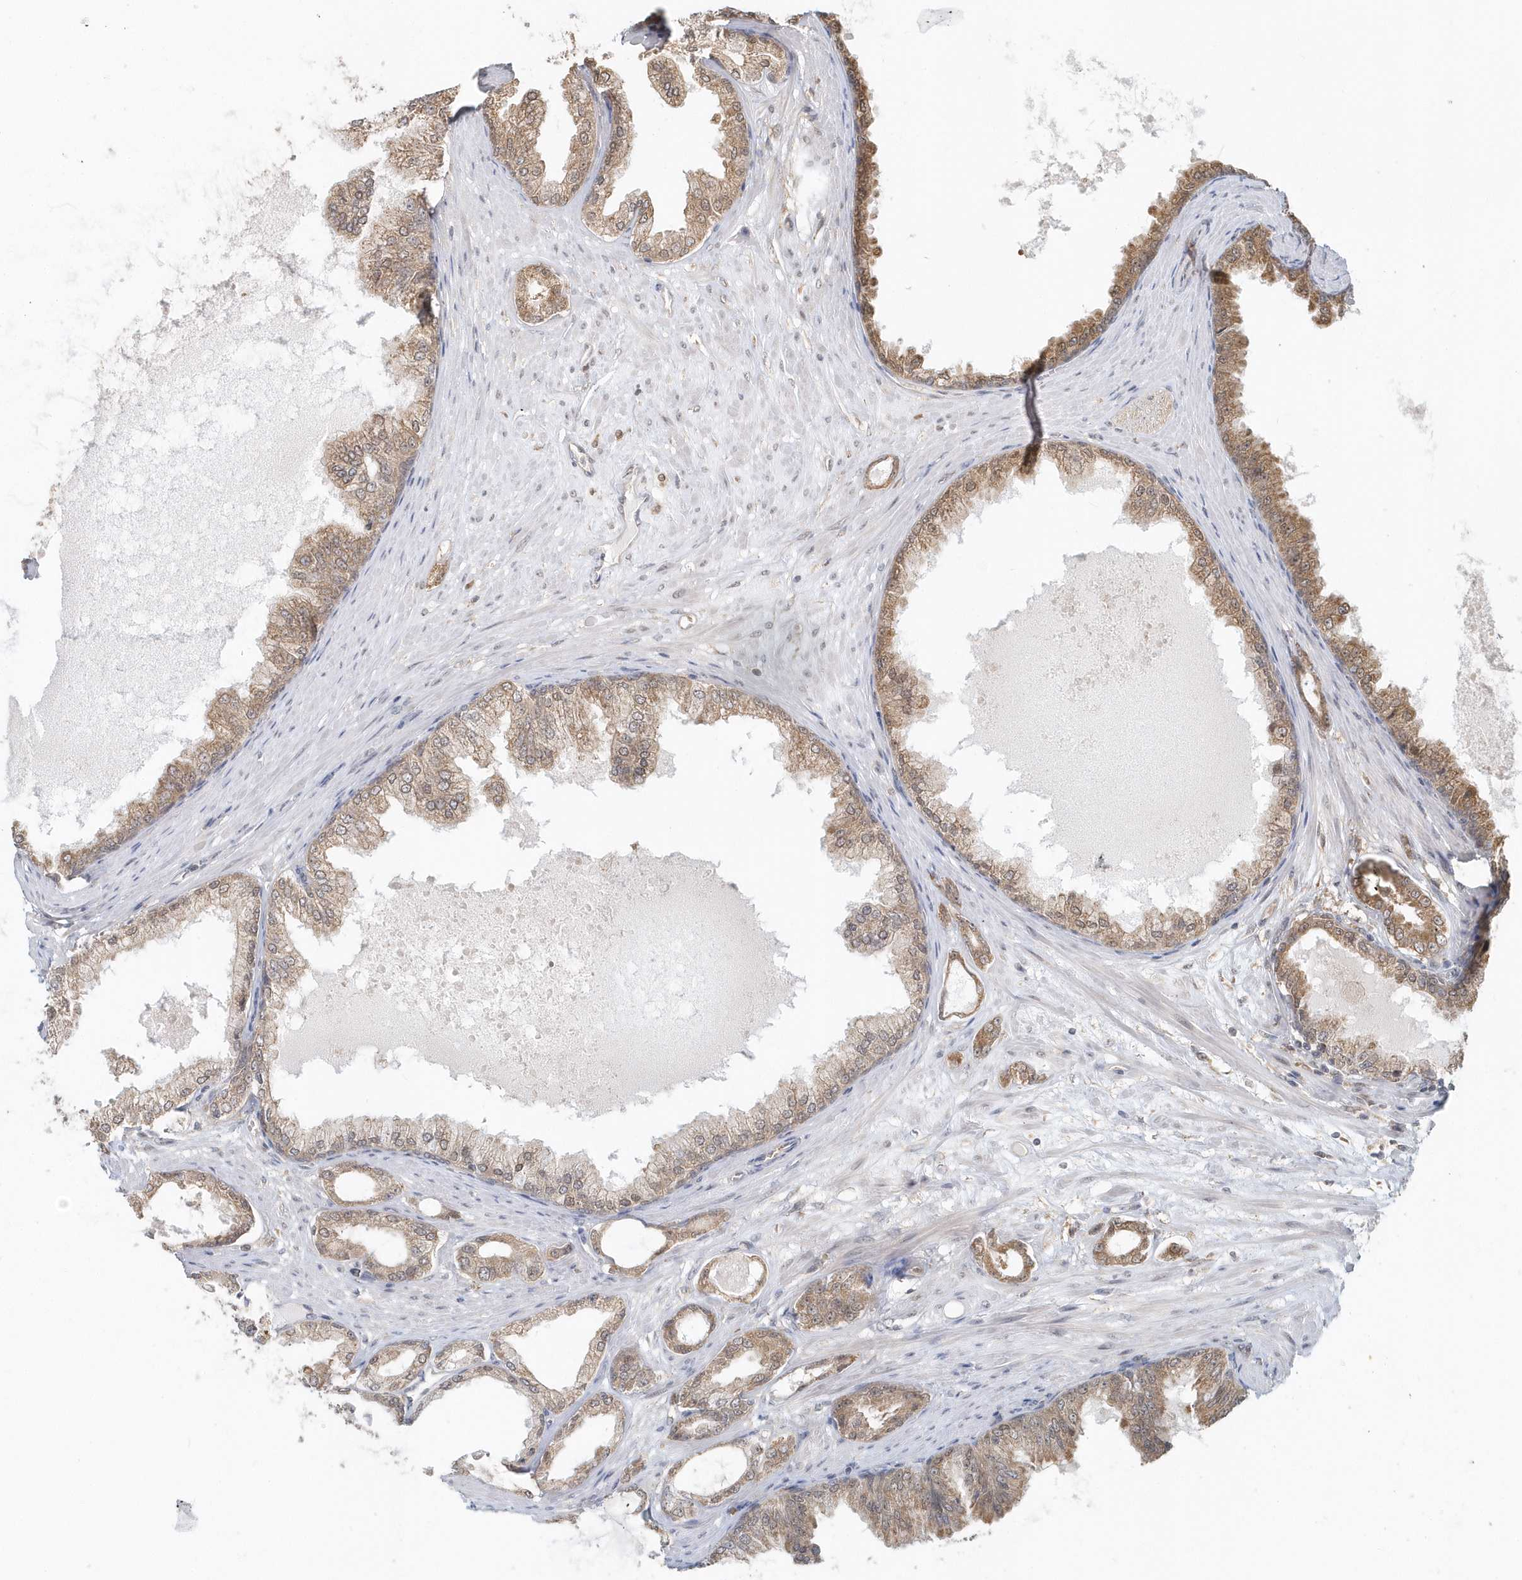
{"staining": {"intensity": "moderate", "quantity": ">75%", "location": "cytoplasmic/membranous"}, "tissue": "prostate cancer", "cell_type": "Tumor cells", "image_type": "cancer", "snomed": [{"axis": "morphology", "description": "Adenocarcinoma, Low grade"}, {"axis": "topography", "description": "Prostate"}], "caption": "Immunohistochemical staining of prostate cancer (low-grade adenocarcinoma) reveals medium levels of moderate cytoplasmic/membranous positivity in about >75% of tumor cells.", "gene": "PSMD6", "patient": {"sex": "male", "age": 63}}